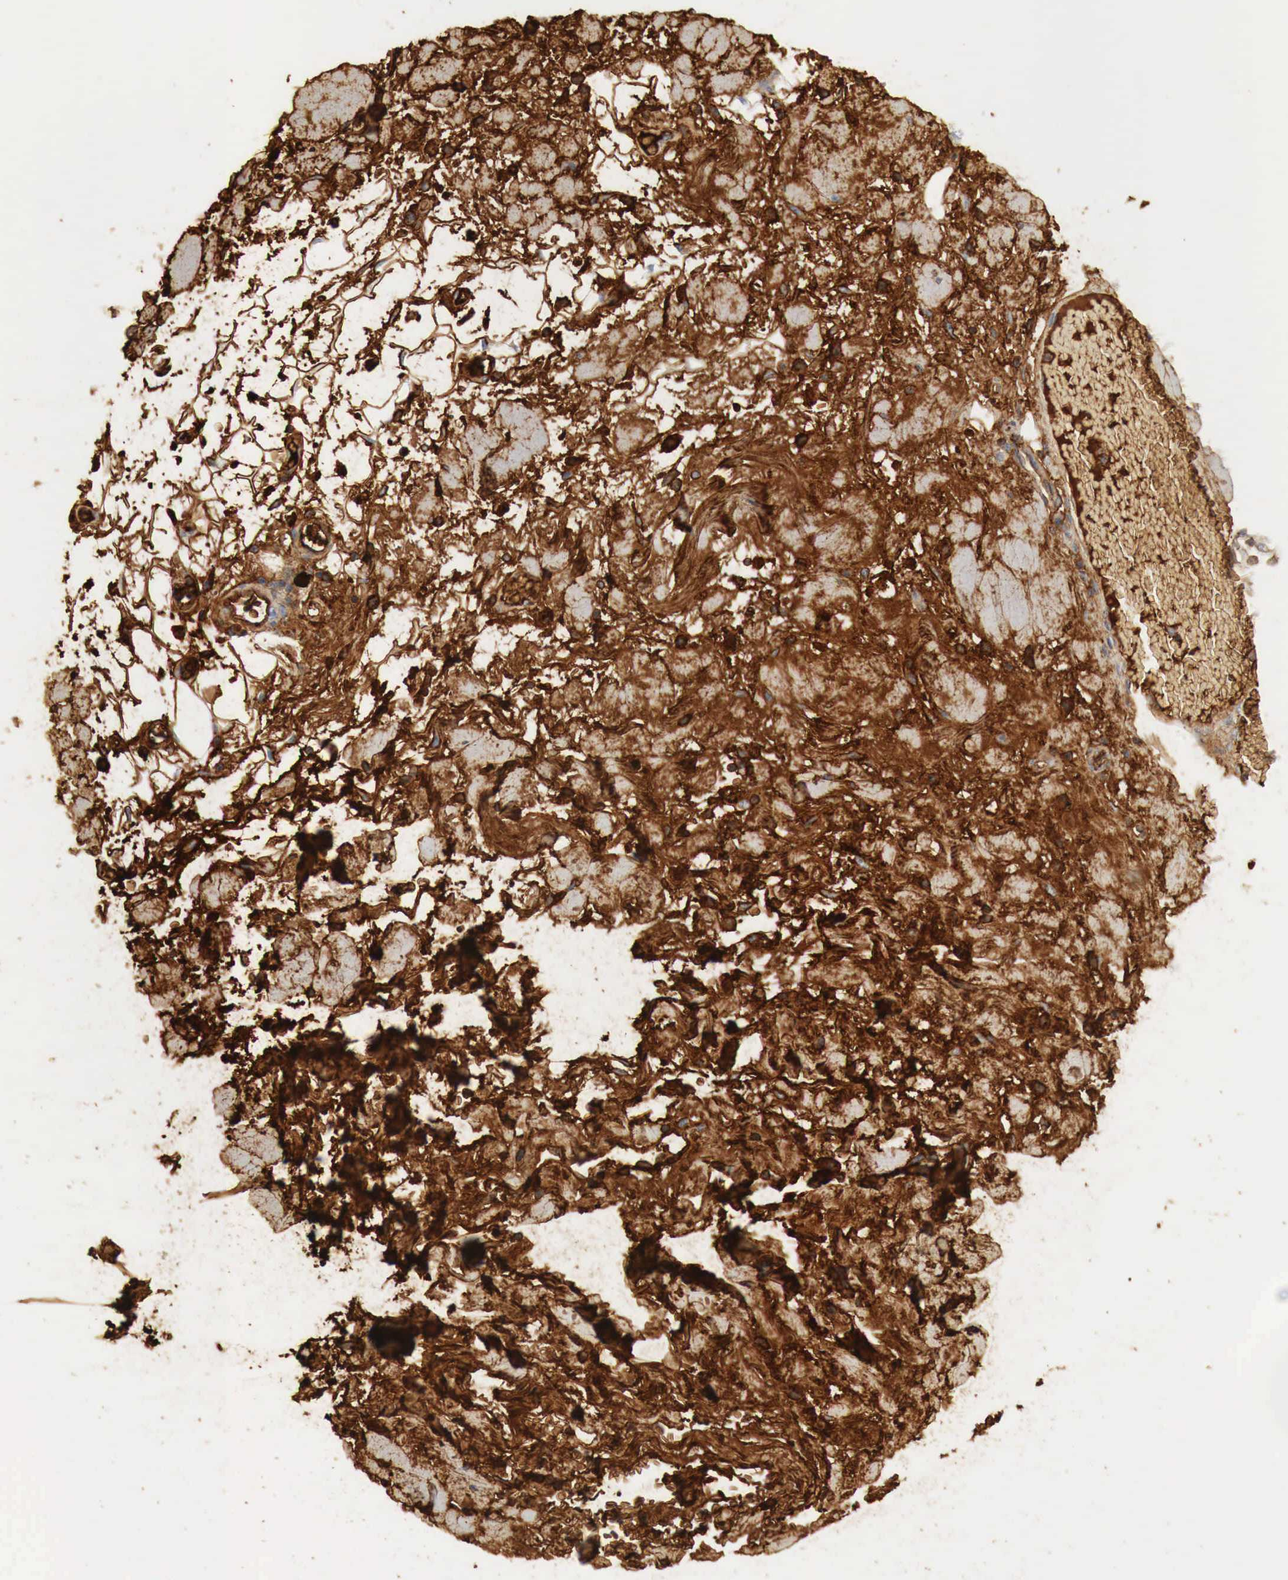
{"staining": {"intensity": "strong", "quantity": ">75%", "location": "cytoplasmic/membranous"}, "tissue": "skin cancer", "cell_type": "Tumor cells", "image_type": "cancer", "snomed": [{"axis": "morphology", "description": "Squamous cell carcinoma, NOS"}, {"axis": "topography", "description": "Skin"}], "caption": "Protein expression analysis of human skin cancer reveals strong cytoplasmic/membranous staining in about >75% of tumor cells.", "gene": "IGLC3", "patient": {"sex": "male", "age": 84}}